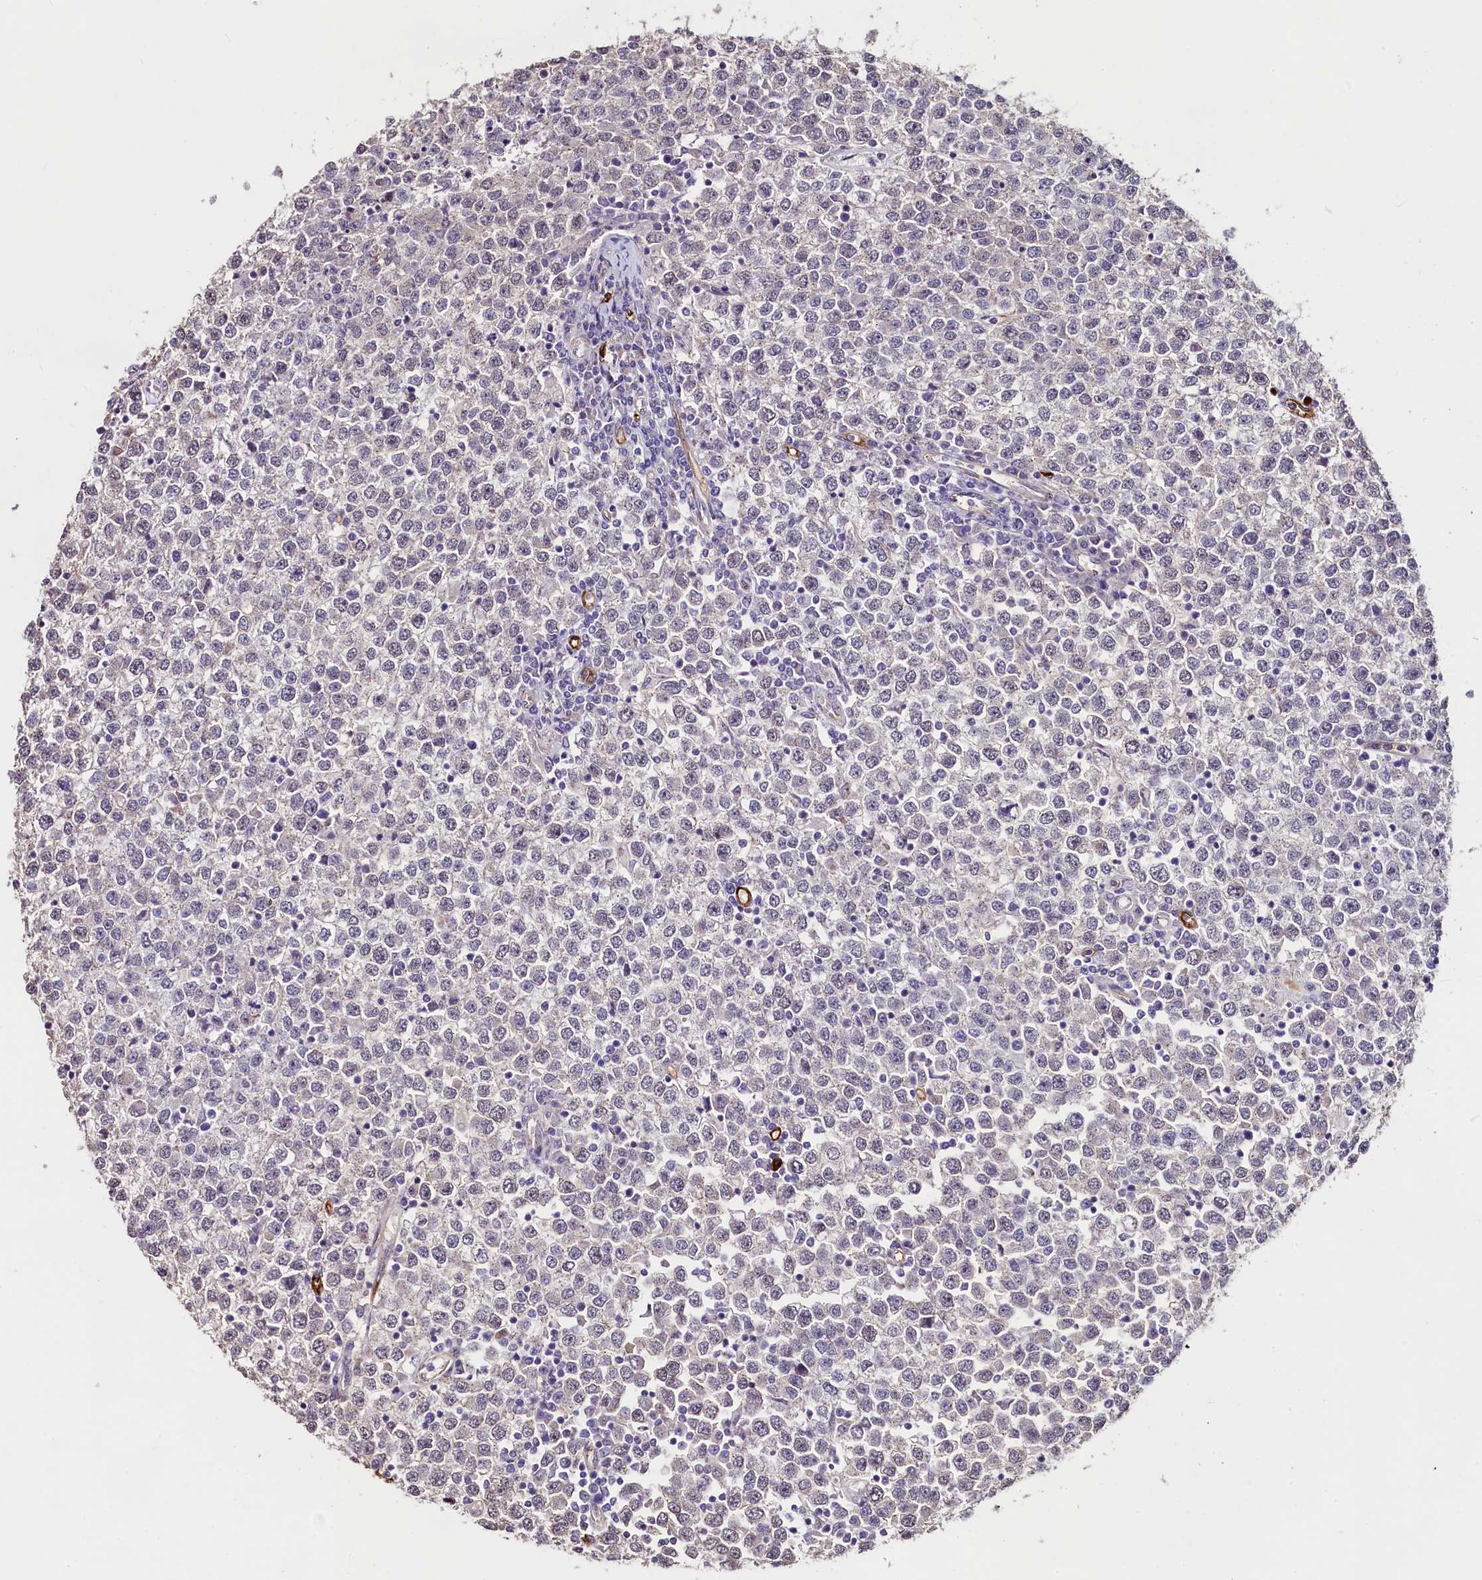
{"staining": {"intensity": "negative", "quantity": "none", "location": "none"}, "tissue": "testis cancer", "cell_type": "Tumor cells", "image_type": "cancer", "snomed": [{"axis": "morphology", "description": "Seminoma, NOS"}, {"axis": "topography", "description": "Testis"}], "caption": "The histopathology image demonstrates no significant expression in tumor cells of testis cancer.", "gene": "PALM", "patient": {"sex": "male", "age": 65}}